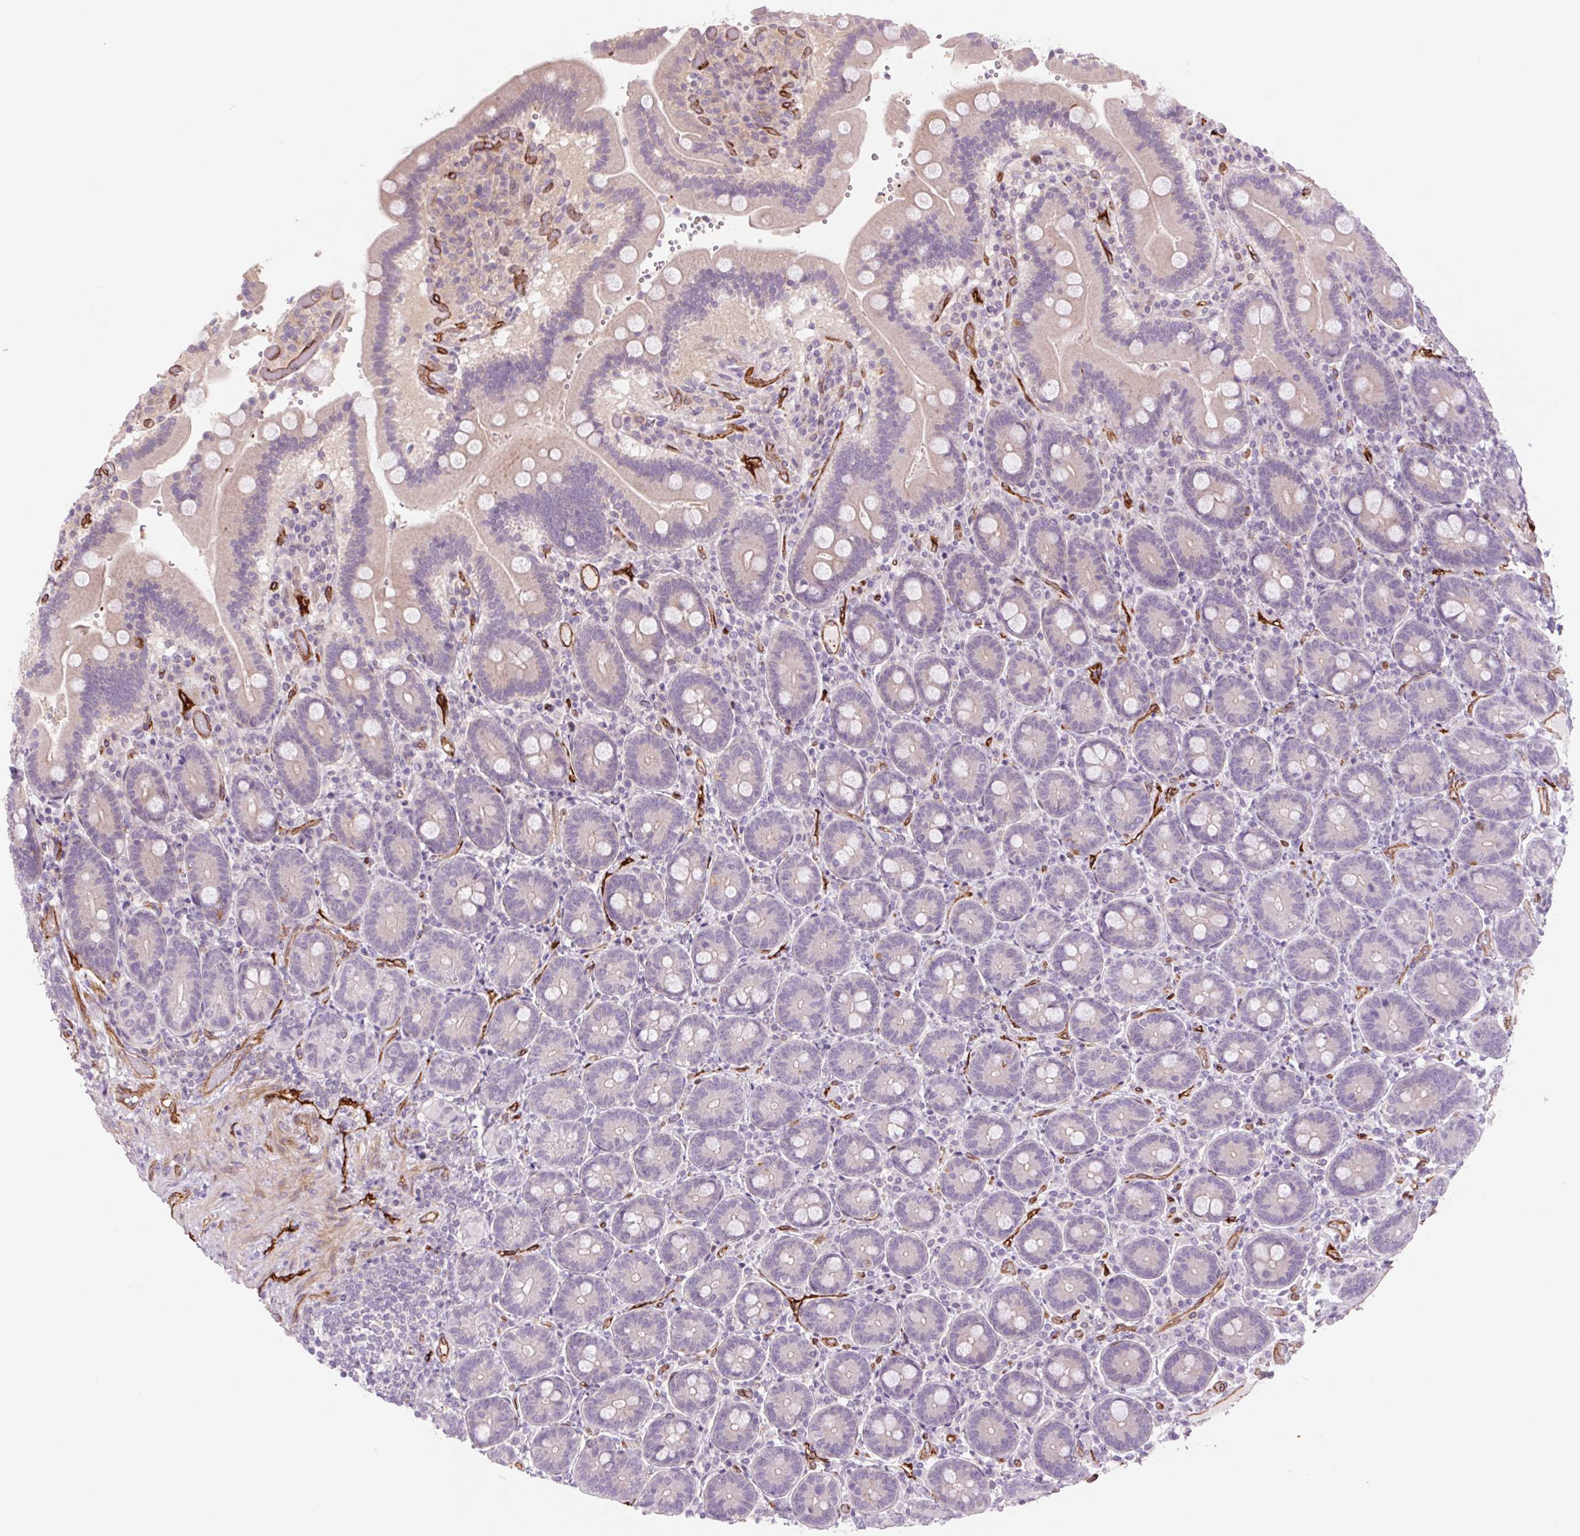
{"staining": {"intensity": "negative", "quantity": "none", "location": "none"}, "tissue": "duodenum", "cell_type": "Glandular cells", "image_type": "normal", "snomed": [{"axis": "morphology", "description": "Normal tissue, NOS"}, {"axis": "topography", "description": "Duodenum"}], "caption": "This is an immunohistochemistry (IHC) micrograph of benign human duodenum. There is no staining in glandular cells.", "gene": "MS4A13", "patient": {"sex": "female", "age": 62}}